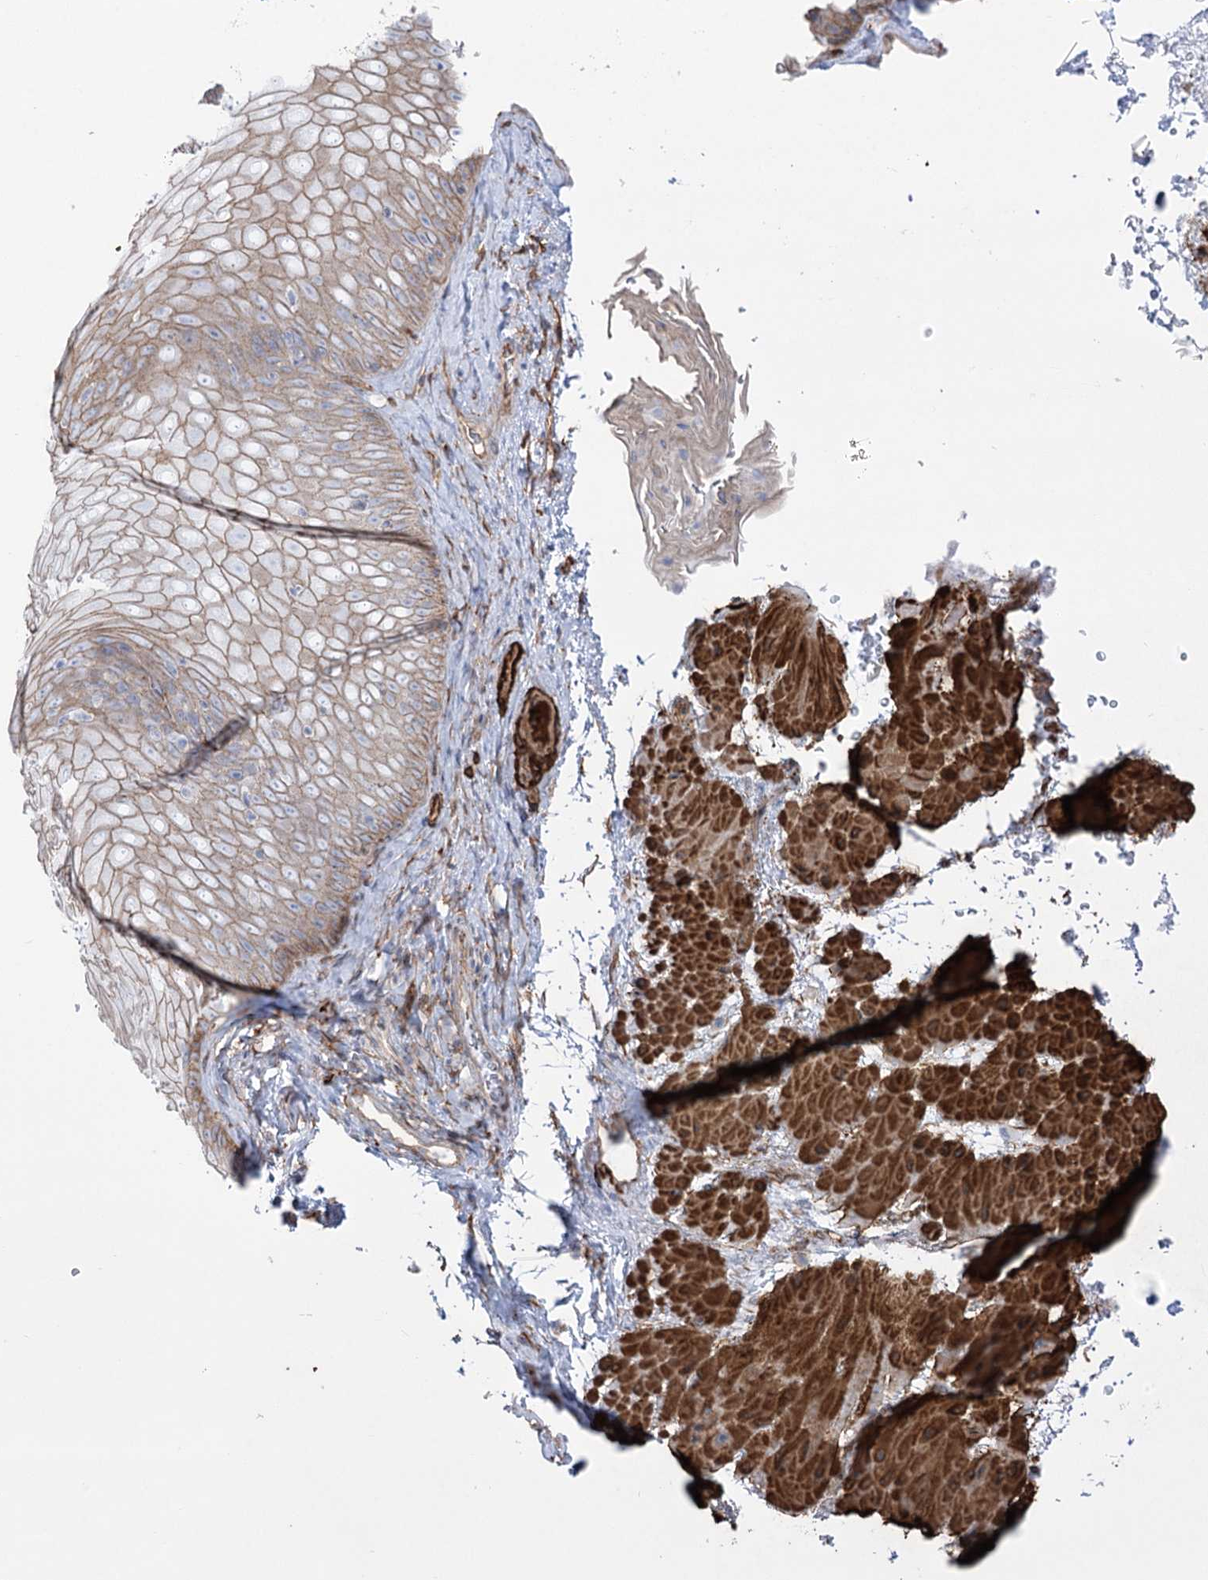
{"staining": {"intensity": "moderate", "quantity": "25%-75%", "location": "cytoplasmic/membranous"}, "tissue": "esophagus", "cell_type": "Squamous epithelial cells", "image_type": "normal", "snomed": [{"axis": "morphology", "description": "Normal tissue, NOS"}, {"axis": "topography", "description": "Esophagus"}], "caption": "Immunohistochemistry of benign human esophagus exhibits medium levels of moderate cytoplasmic/membranous expression in approximately 25%-75% of squamous epithelial cells. (IHC, brightfield microscopy, high magnification).", "gene": "PLEKHA5", "patient": {"sex": "female", "age": 66}}